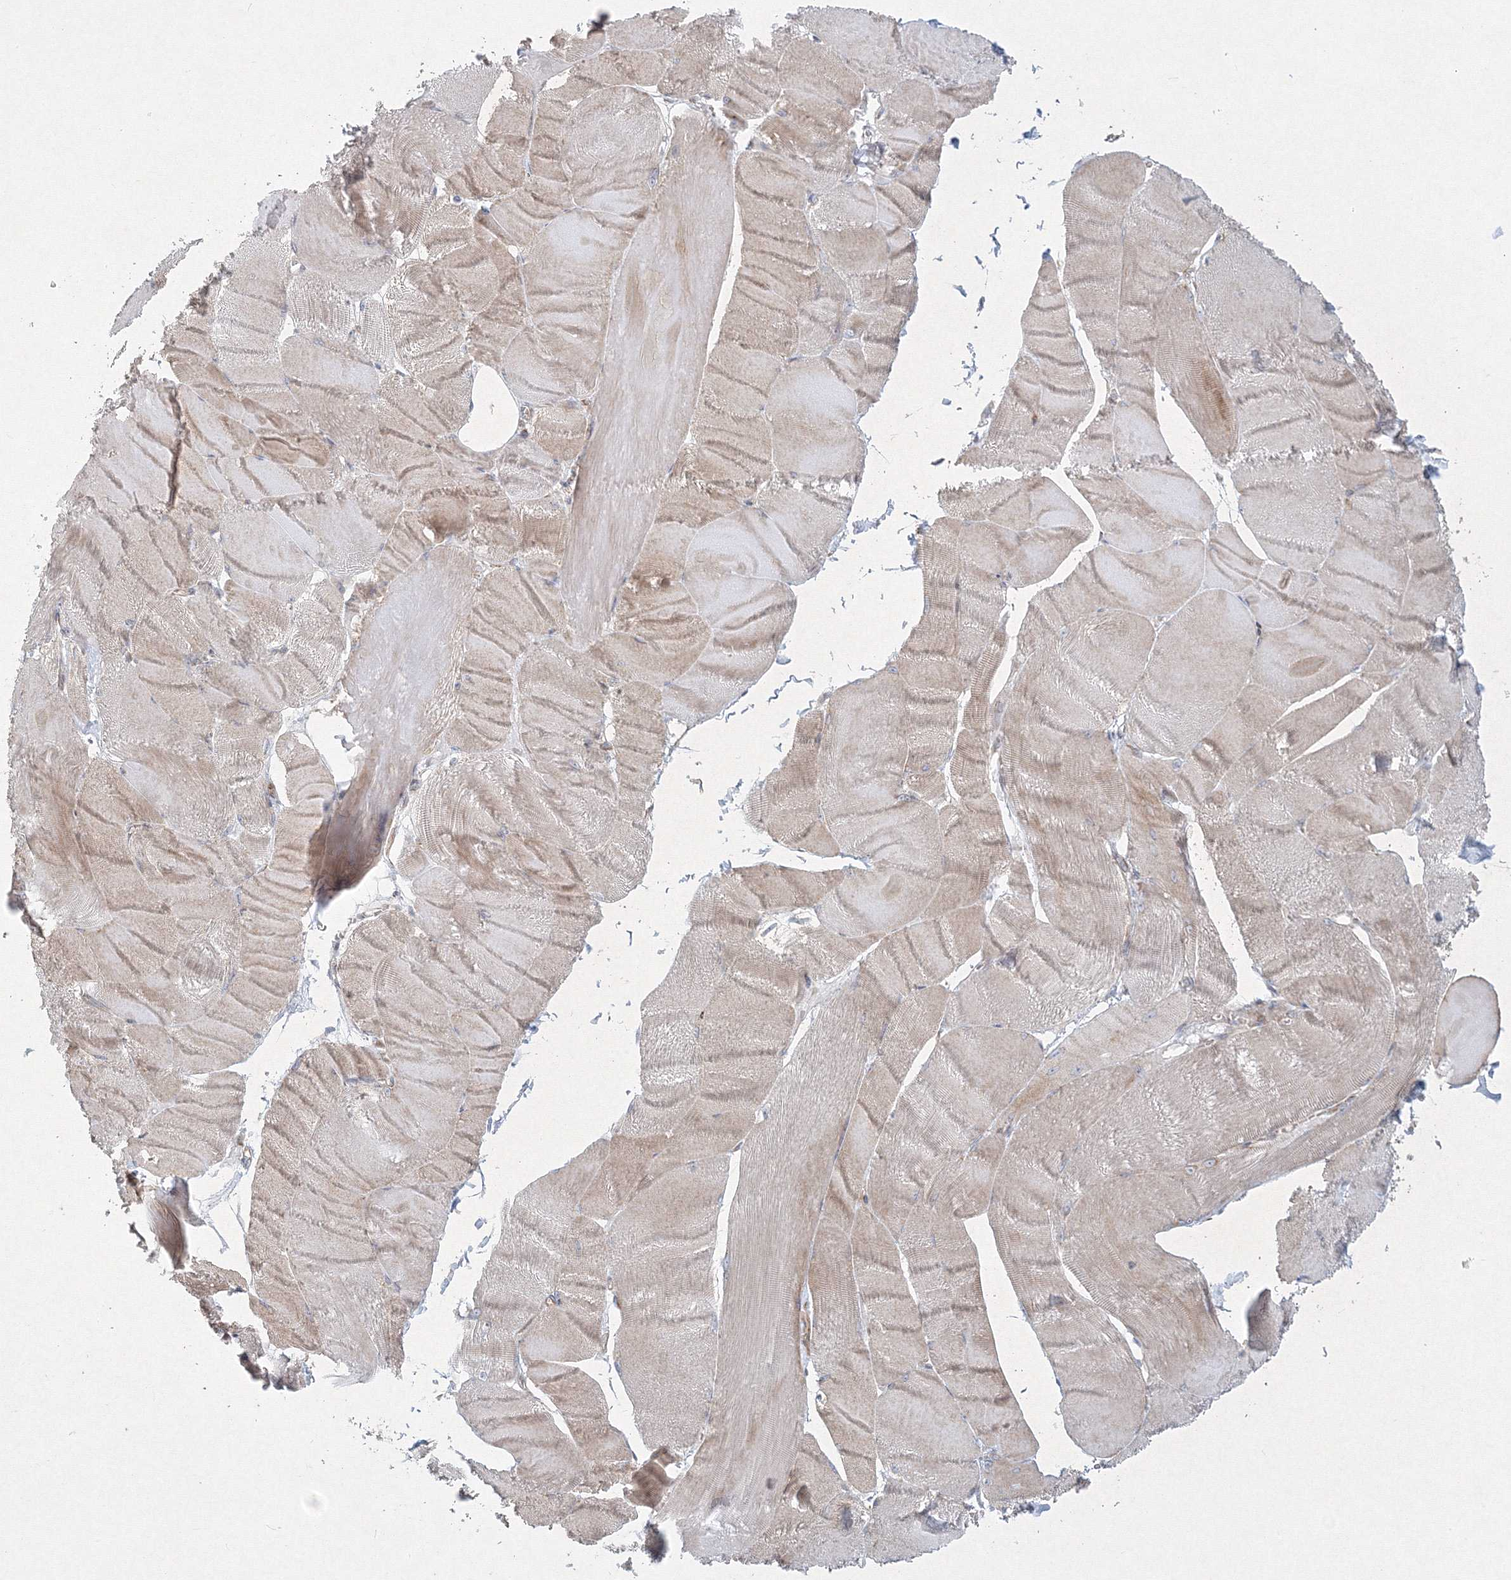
{"staining": {"intensity": "moderate", "quantity": "25%-75%", "location": "cytoplasmic/membranous"}, "tissue": "skeletal muscle", "cell_type": "Myocytes", "image_type": "normal", "snomed": [{"axis": "morphology", "description": "Normal tissue, NOS"}, {"axis": "morphology", "description": "Basal cell carcinoma"}, {"axis": "topography", "description": "Skeletal muscle"}], "caption": "A photomicrograph showing moderate cytoplasmic/membranous positivity in approximately 25%-75% of myocytes in normal skeletal muscle, as visualized by brown immunohistochemical staining.", "gene": "WDR49", "patient": {"sex": "female", "age": 64}}